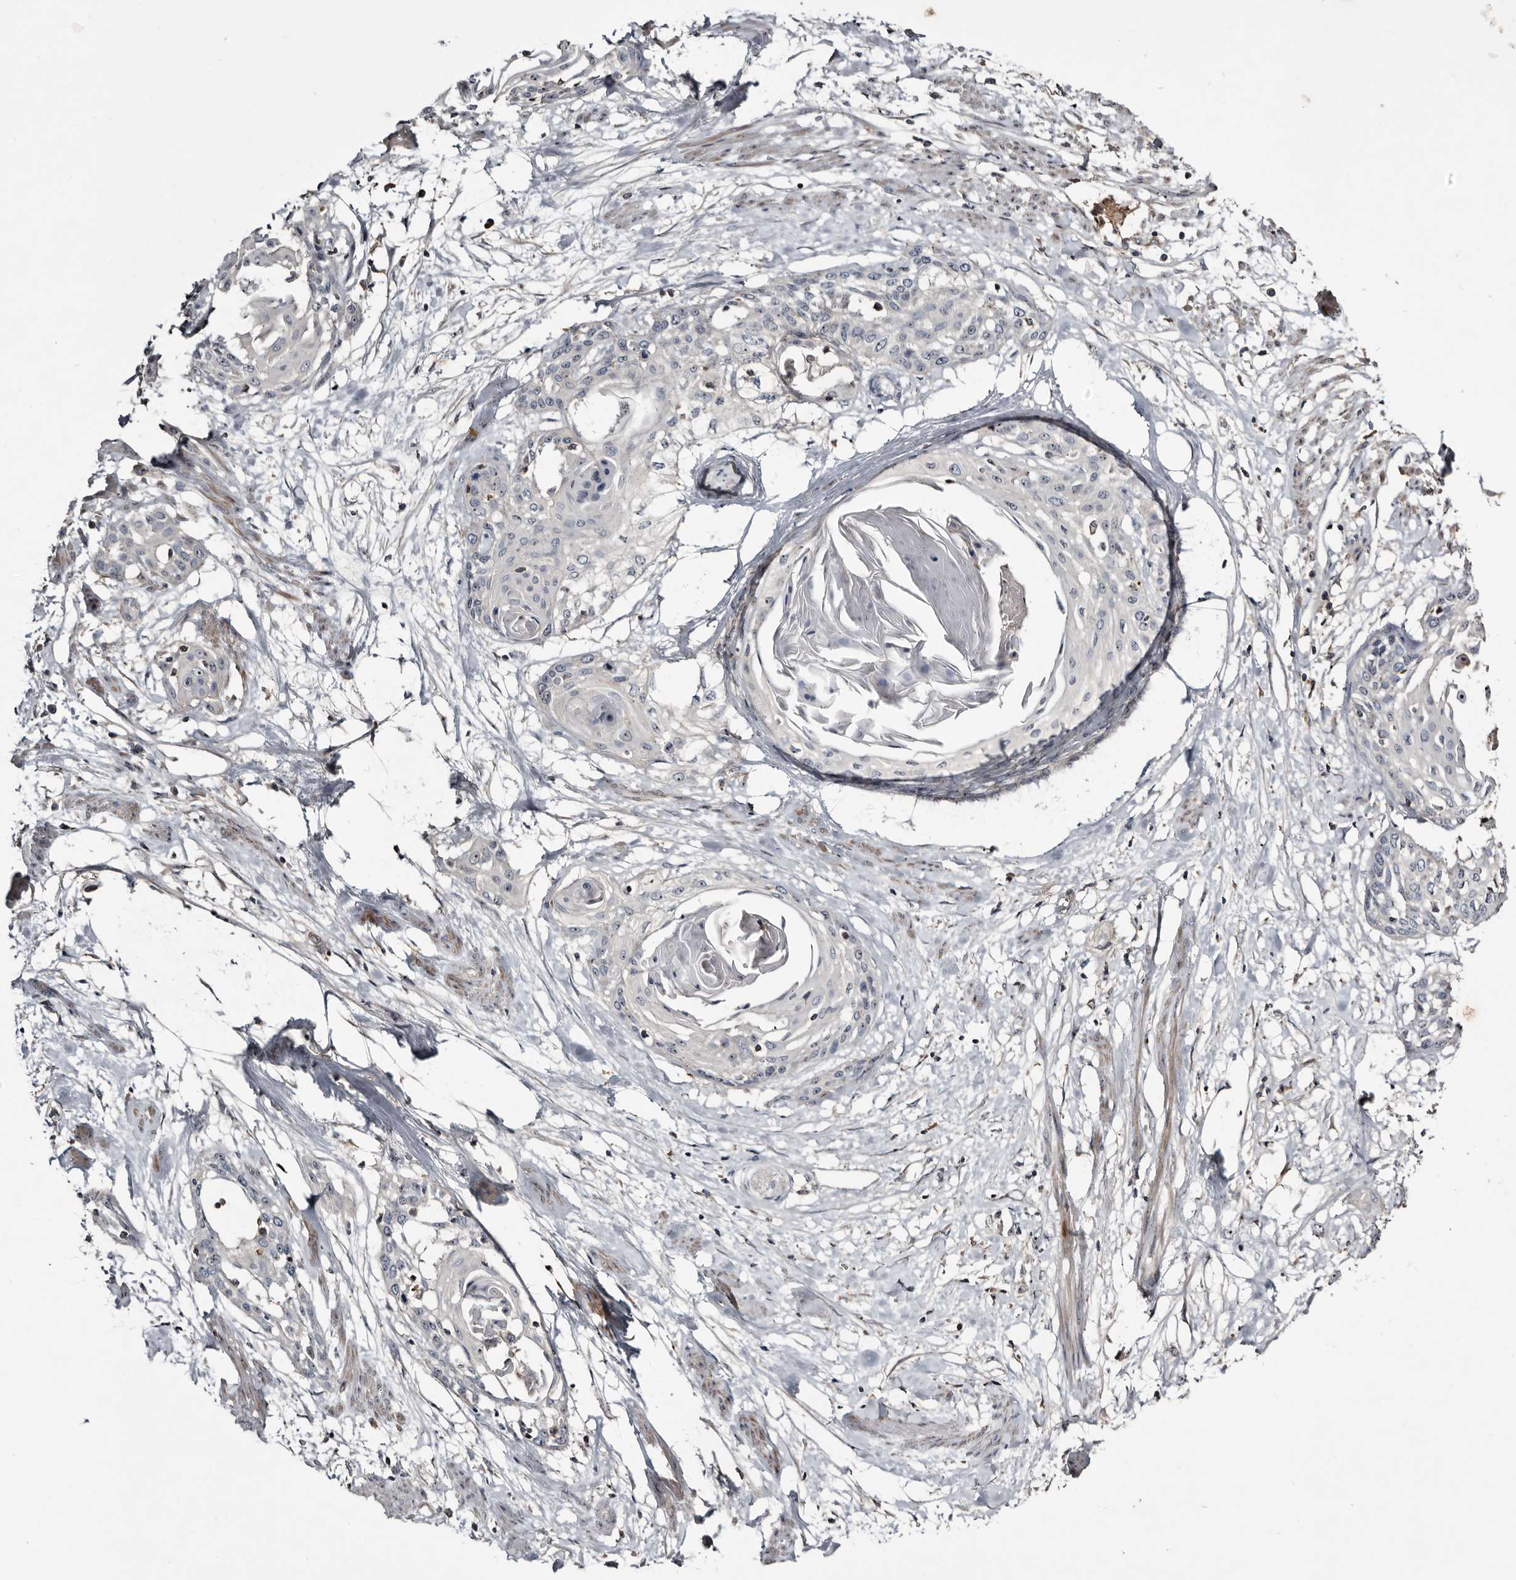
{"staining": {"intensity": "negative", "quantity": "none", "location": "none"}, "tissue": "cervical cancer", "cell_type": "Tumor cells", "image_type": "cancer", "snomed": [{"axis": "morphology", "description": "Squamous cell carcinoma, NOS"}, {"axis": "topography", "description": "Cervix"}], "caption": "A high-resolution photomicrograph shows immunohistochemistry (IHC) staining of squamous cell carcinoma (cervical), which shows no significant positivity in tumor cells.", "gene": "TTC39A", "patient": {"sex": "female", "age": 57}}